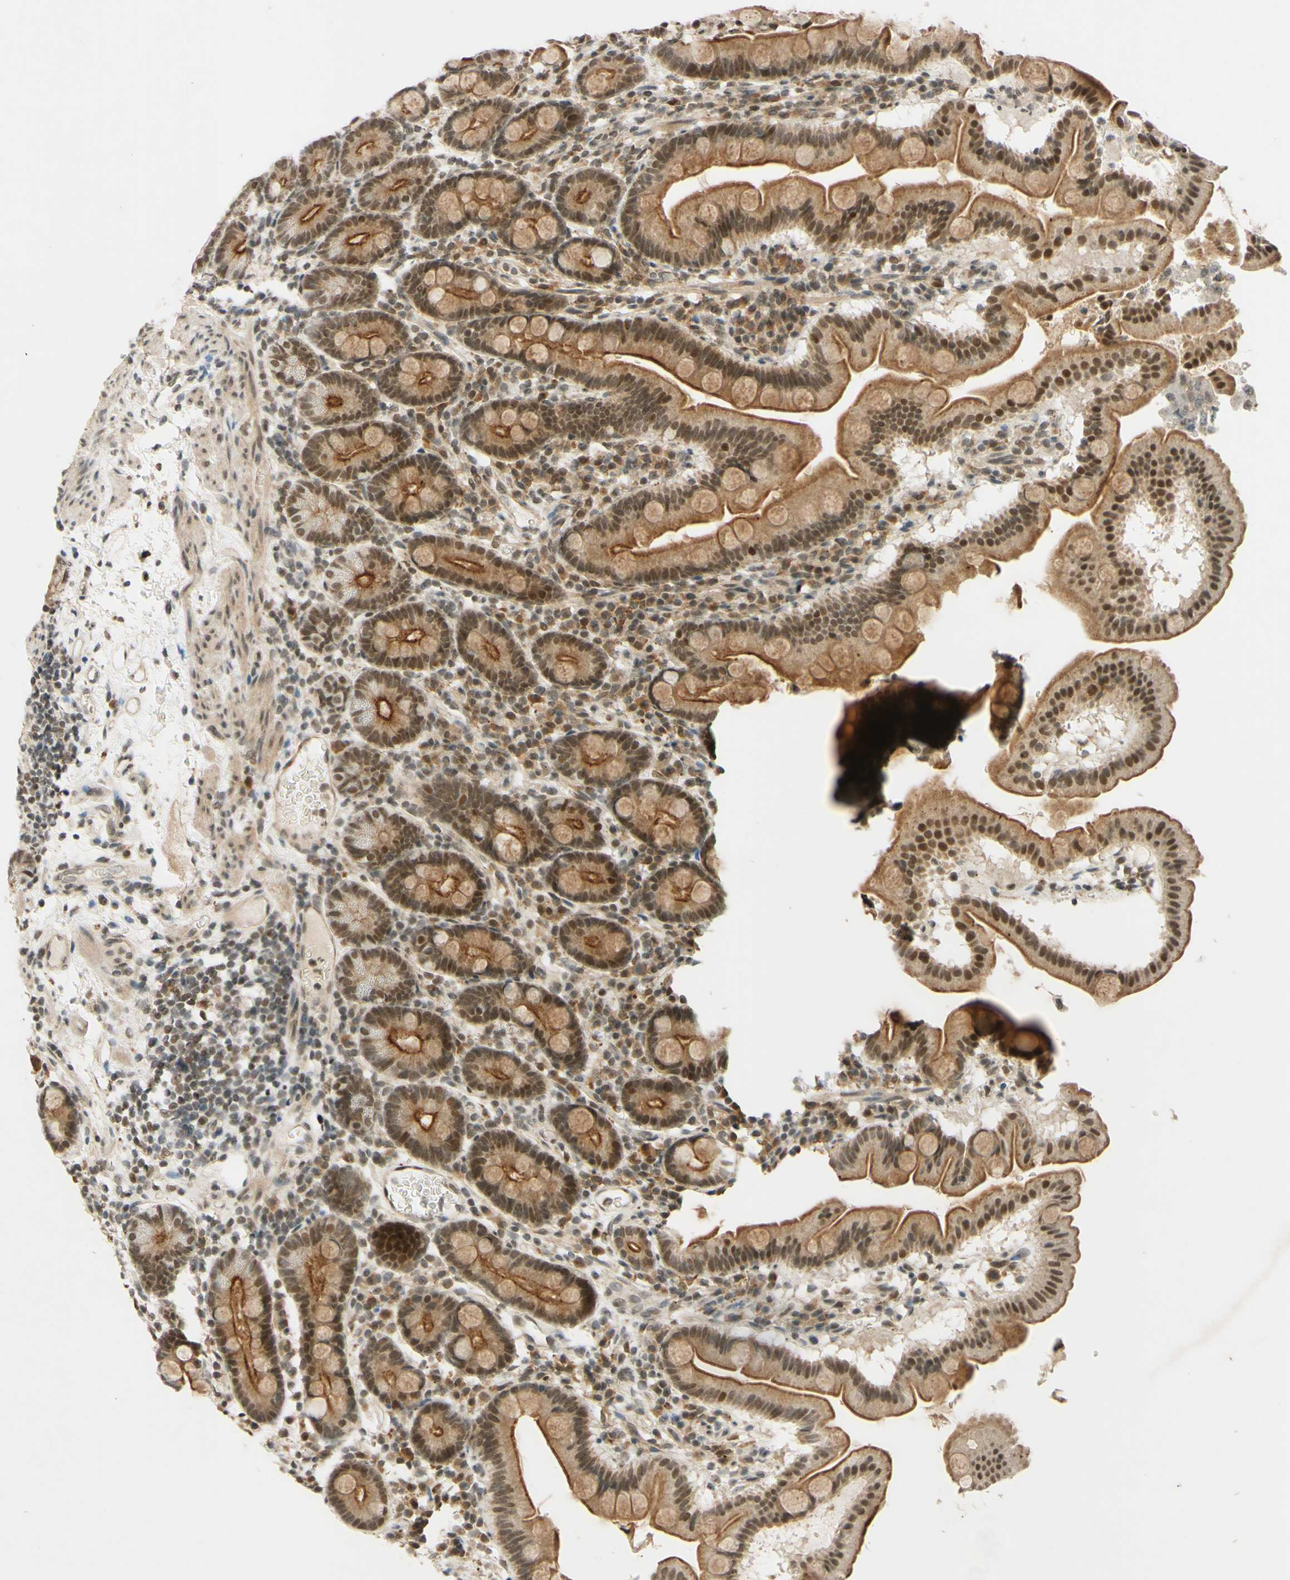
{"staining": {"intensity": "moderate", "quantity": ">75%", "location": "cytoplasmic/membranous,nuclear"}, "tissue": "duodenum", "cell_type": "Glandular cells", "image_type": "normal", "snomed": [{"axis": "morphology", "description": "Normal tissue, NOS"}, {"axis": "topography", "description": "Duodenum"}], "caption": "DAB immunohistochemical staining of benign human duodenum displays moderate cytoplasmic/membranous,nuclear protein positivity in approximately >75% of glandular cells.", "gene": "SMARCB1", "patient": {"sex": "male", "age": 50}}